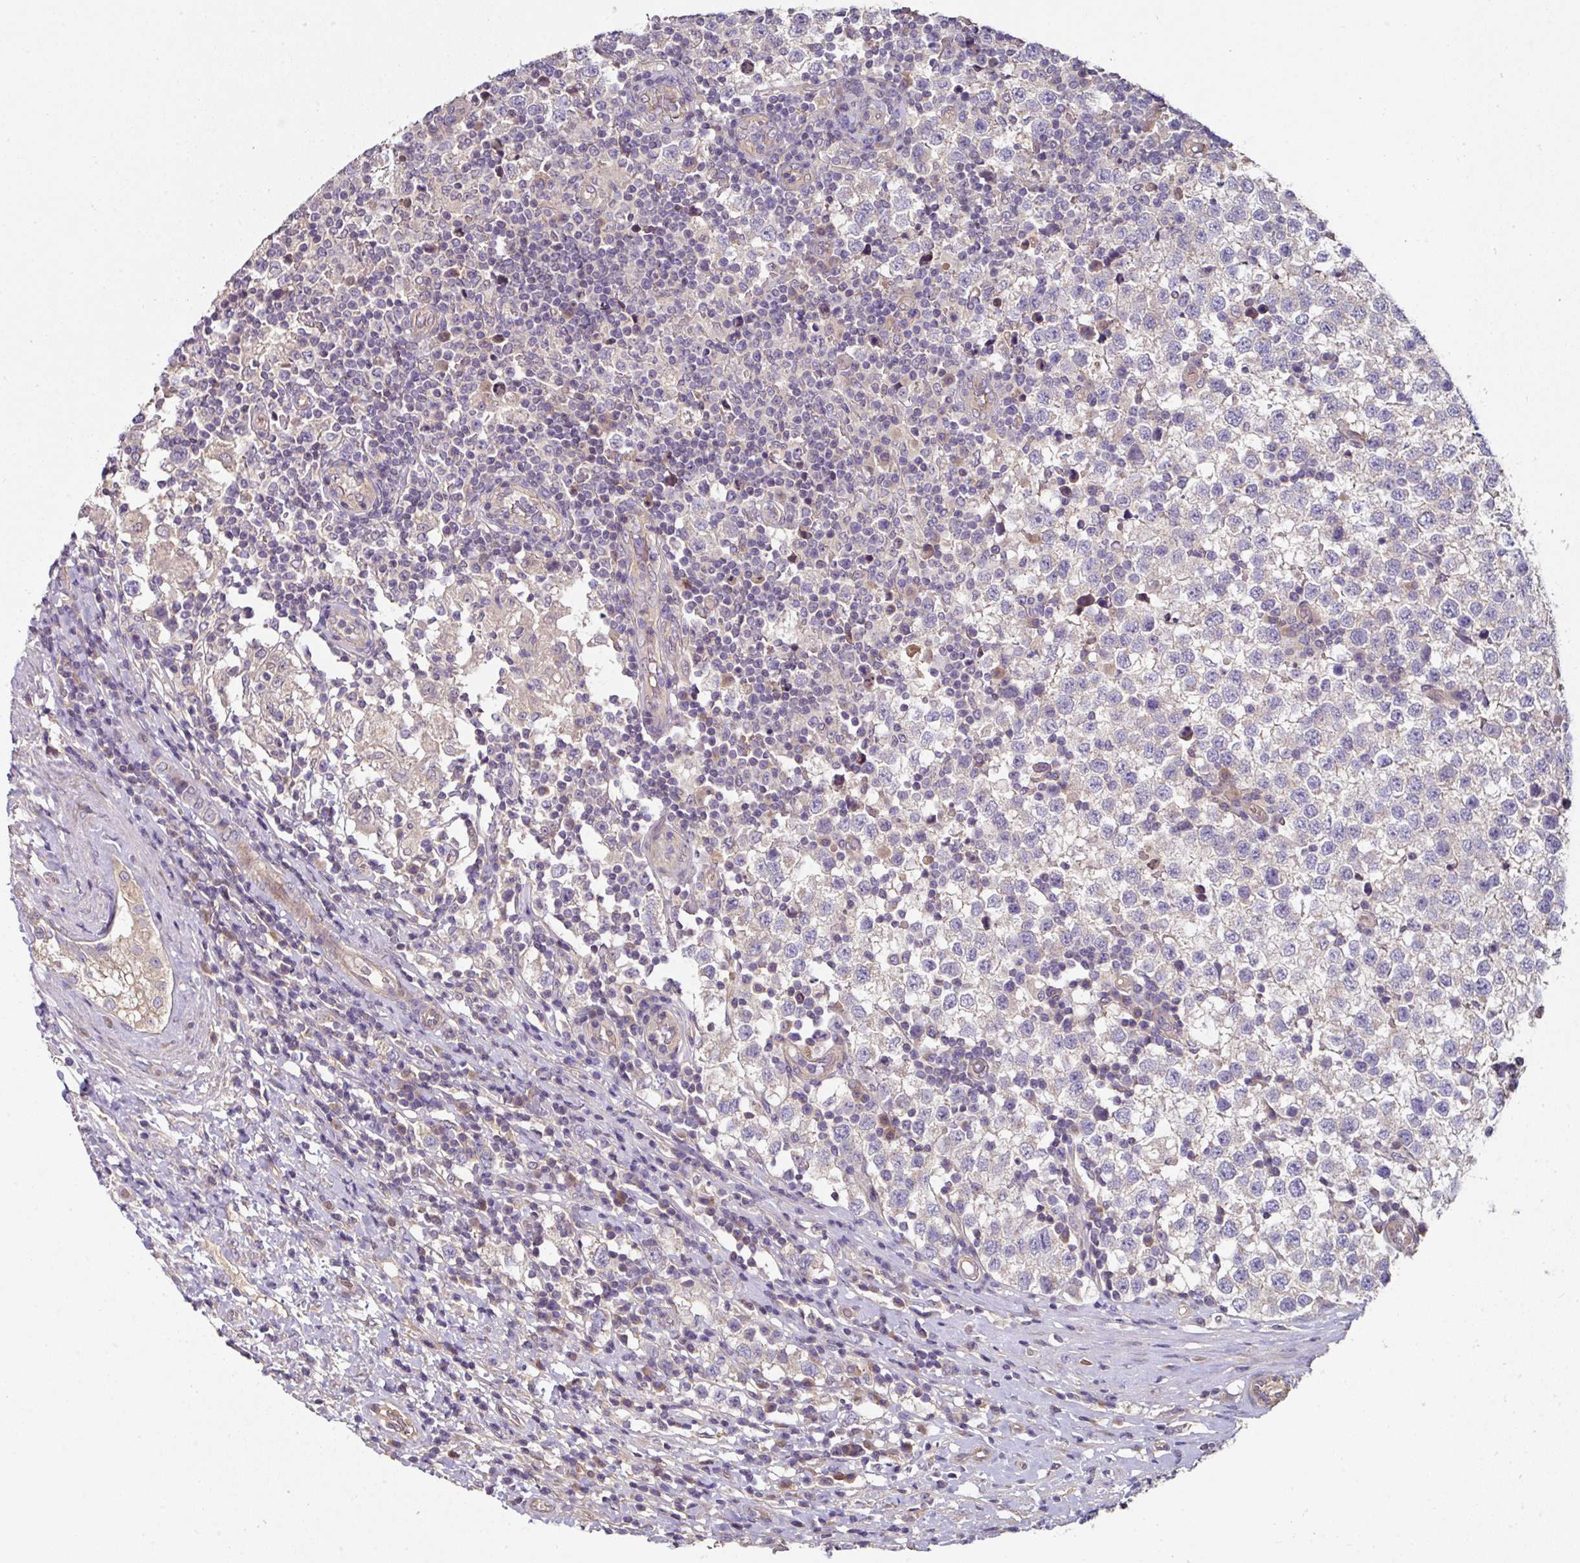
{"staining": {"intensity": "negative", "quantity": "none", "location": "none"}, "tissue": "testis cancer", "cell_type": "Tumor cells", "image_type": "cancer", "snomed": [{"axis": "morphology", "description": "Seminoma, NOS"}, {"axis": "topography", "description": "Testis"}], "caption": "Histopathology image shows no significant protein staining in tumor cells of testis cancer.", "gene": "C4orf48", "patient": {"sex": "male", "age": 34}}